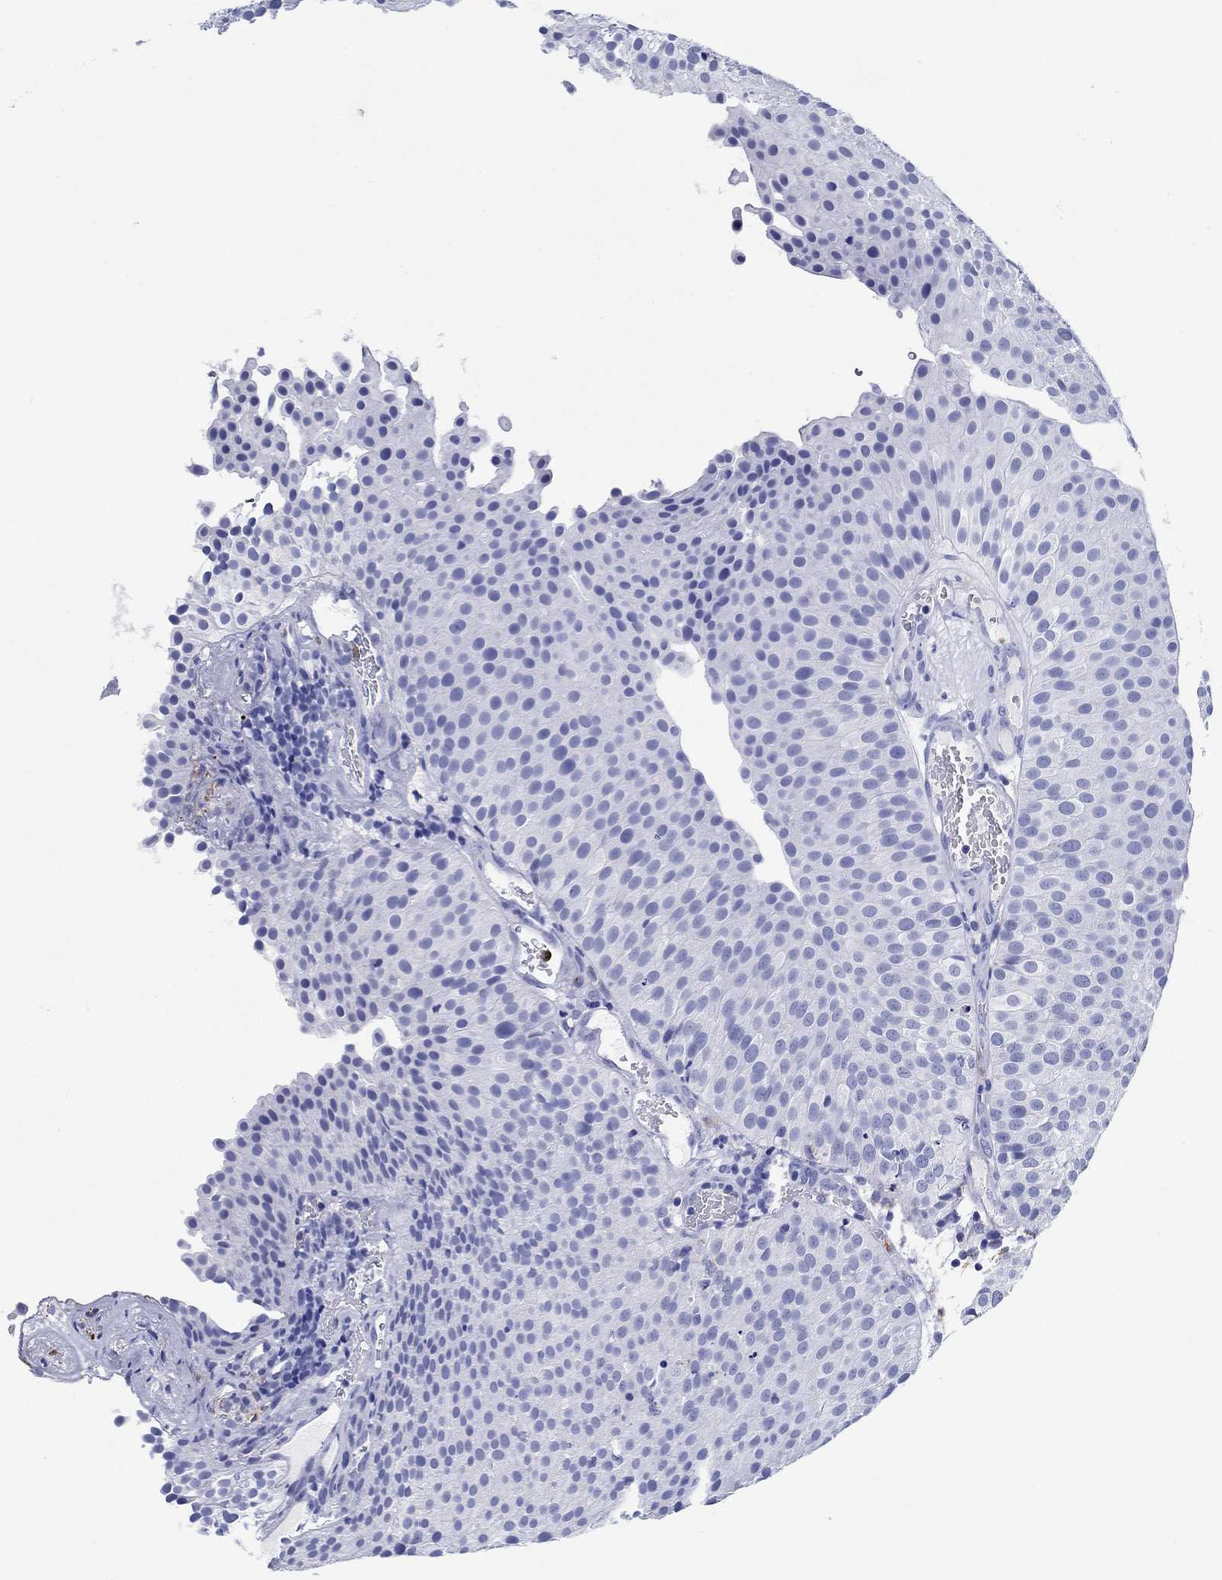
{"staining": {"intensity": "negative", "quantity": "none", "location": "none"}, "tissue": "urothelial cancer", "cell_type": "Tumor cells", "image_type": "cancer", "snomed": [{"axis": "morphology", "description": "Urothelial carcinoma, Low grade"}, {"axis": "topography", "description": "Urinary bladder"}], "caption": "DAB immunohistochemical staining of urothelial carcinoma (low-grade) demonstrates no significant expression in tumor cells.", "gene": "EPX", "patient": {"sex": "female", "age": 87}}